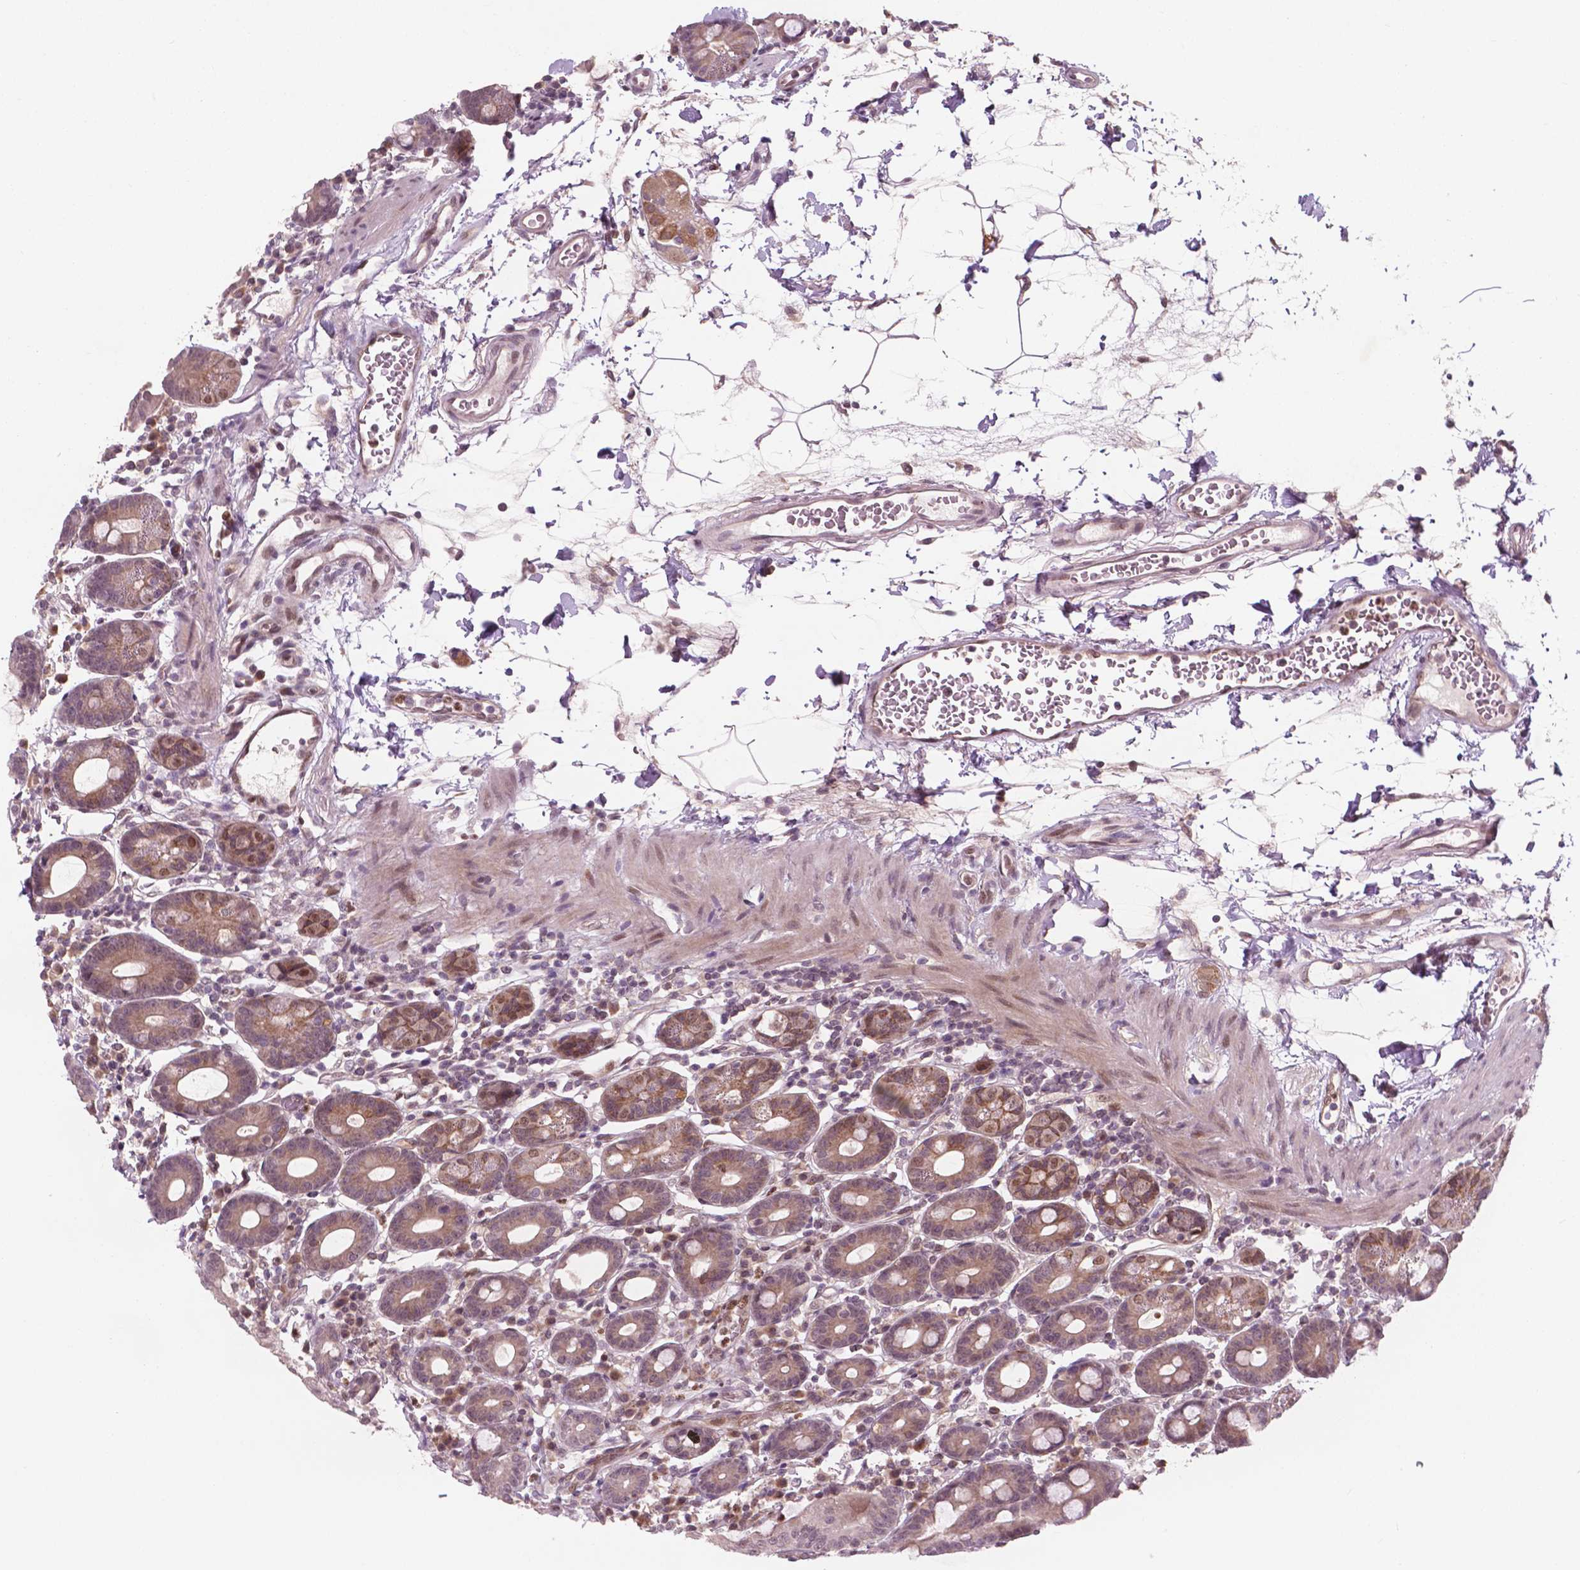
{"staining": {"intensity": "moderate", "quantity": "25%-75%", "location": "cytoplasmic/membranous,nuclear"}, "tissue": "duodenum", "cell_type": "Glandular cells", "image_type": "normal", "snomed": [{"axis": "morphology", "description": "Normal tissue, NOS"}, {"axis": "topography", "description": "Pancreas"}, {"axis": "topography", "description": "Duodenum"}], "caption": "This photomicrograph reveals immunohistochemistry (IHC) staining of normal duodenum, with medium moderate cytoplasmic/membranous,nuclear expression in about 25%-75% of glandular cells.", "gene": "NFAT5", "patient": {"sex": "male", "age": 59}}